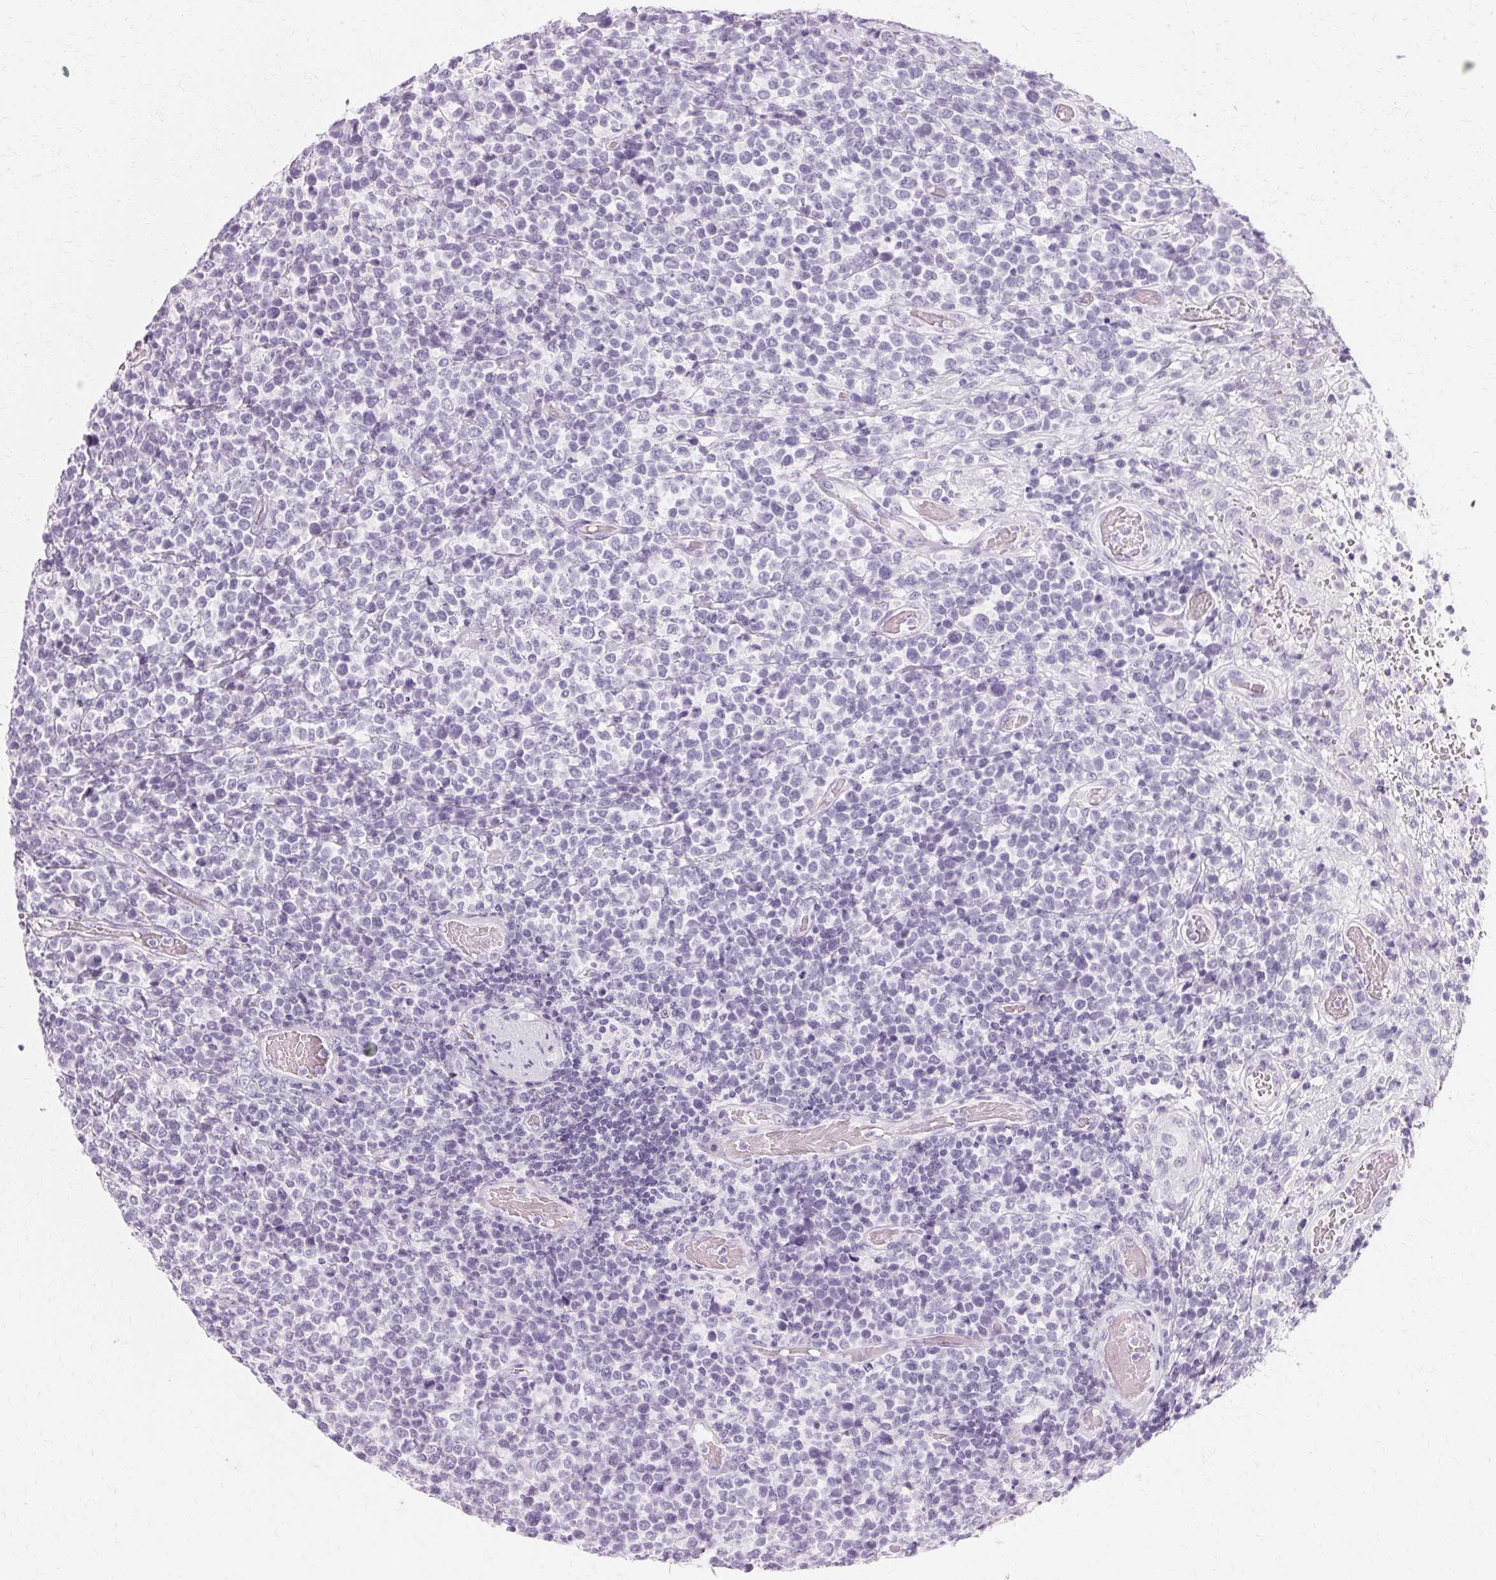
{"staining": {"intensity": "negative", "quantity": "none", "location": "none"}, "tissue": "lymphoma", "cell_type": "Tumor cells", "image_type": "cancer", "snomed": [{"axis": "morphology", "description": "Malignant lymphoma, non-Hodgkin's type, High grade"}, {"axis": "topography", "description": "Soft tissue"}], "caption": "Photomicrograph shows no significant protein staining in tumor cells of lymphoma. The staining is performed using DAB (3,3'-diaminobenzidine) brown chromogen with nuclei counter-stained in using hematoxylin.", "gene": "KRT6C", "patient": {"sex": "female", "age": 56}}